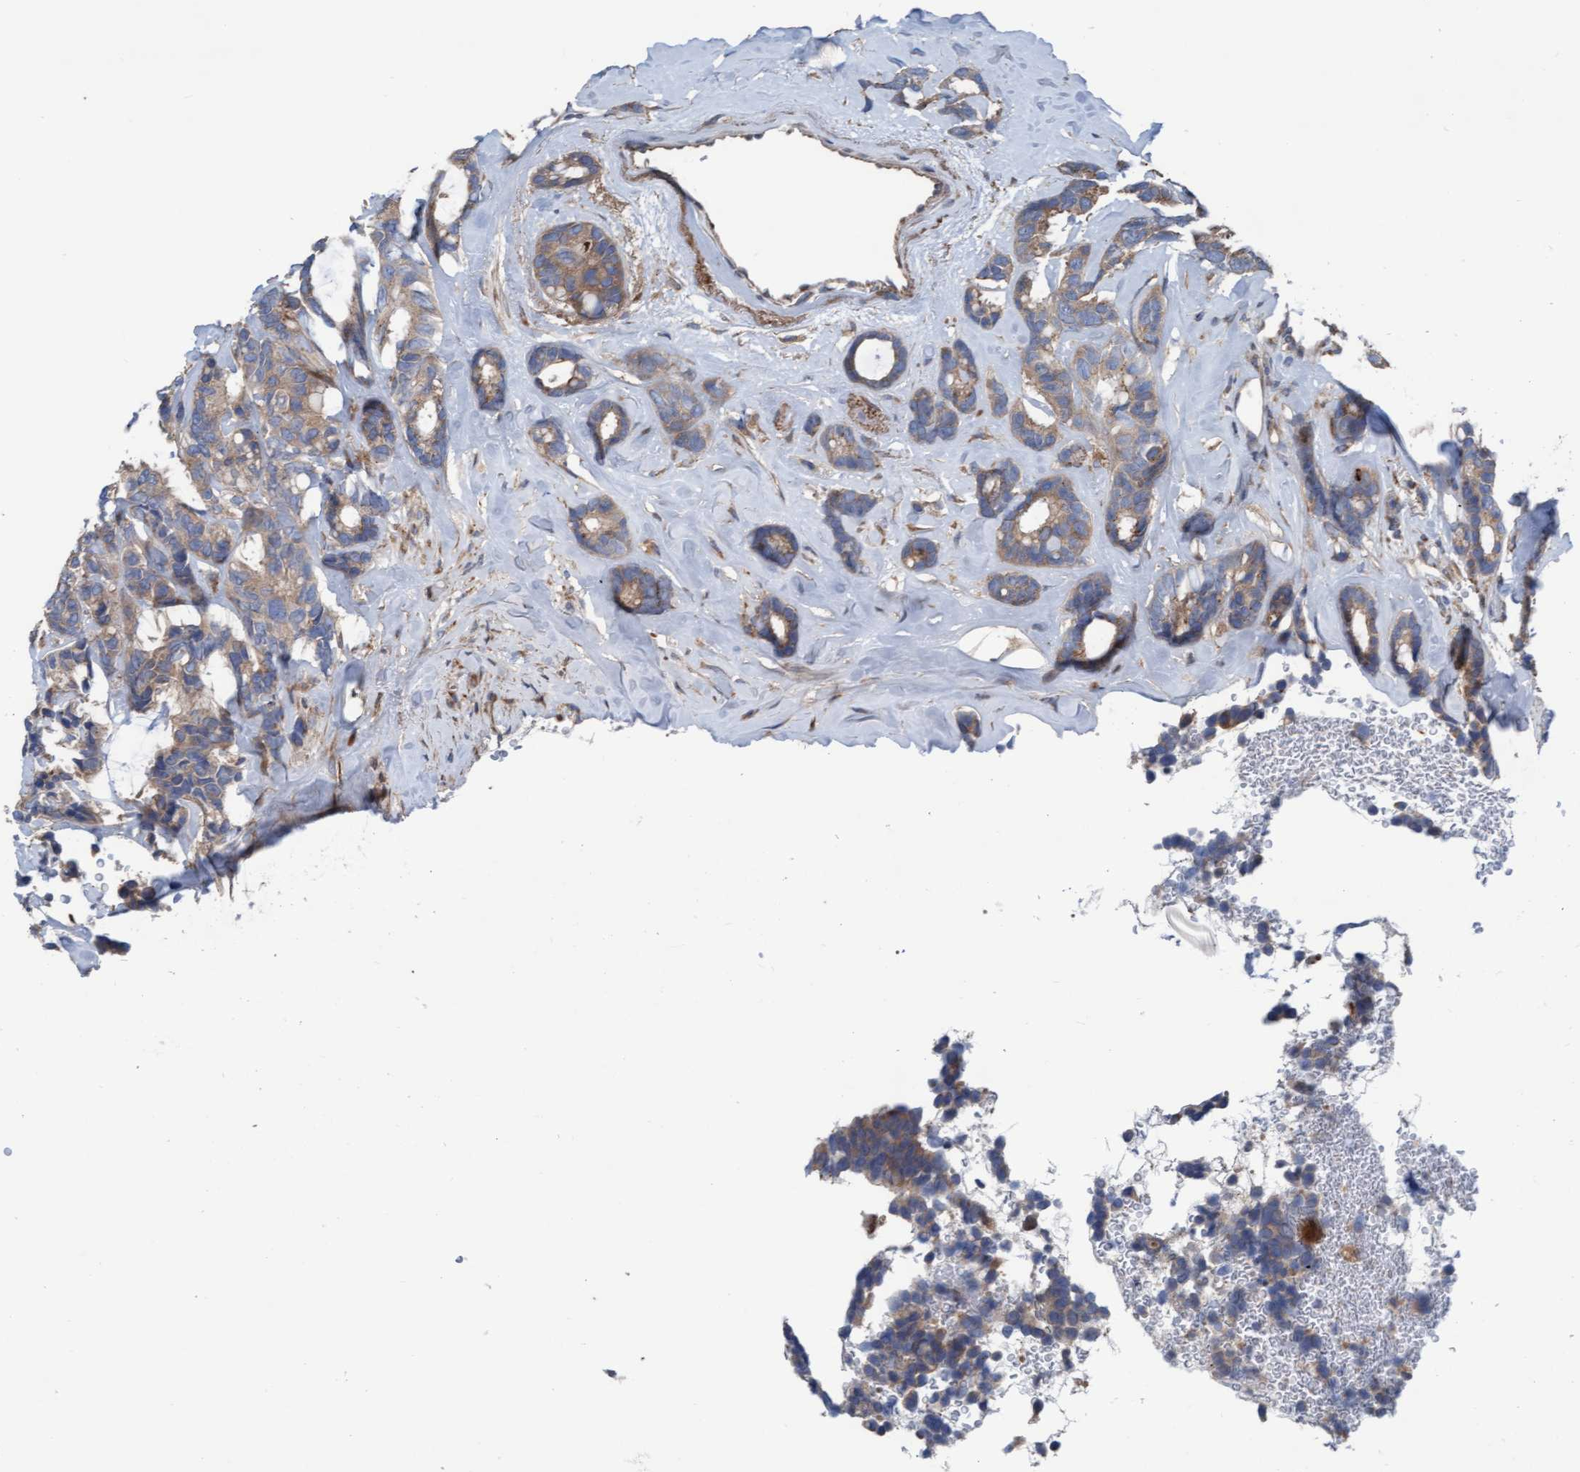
{"staining": {"intensity": "moderate", "quantity": ">75%", "location": "cytoplasmic/membranous"}, "tissue": "breast cancer", "cell_type": "Tumor cells", "image_type": "cancer", "snomed": [{"axis": "morphology", "description": "Duct carcinoma"}, {"axis": "topography", "description": "Breast"}], "caption": "Breast cancer stained for a protein (brown) reveals moderate cytoplasmic/membranous positive staining in about >75% of tumor cells.", "gene": "KLHL26", "patient": {"sex": "female", "age": 87}}